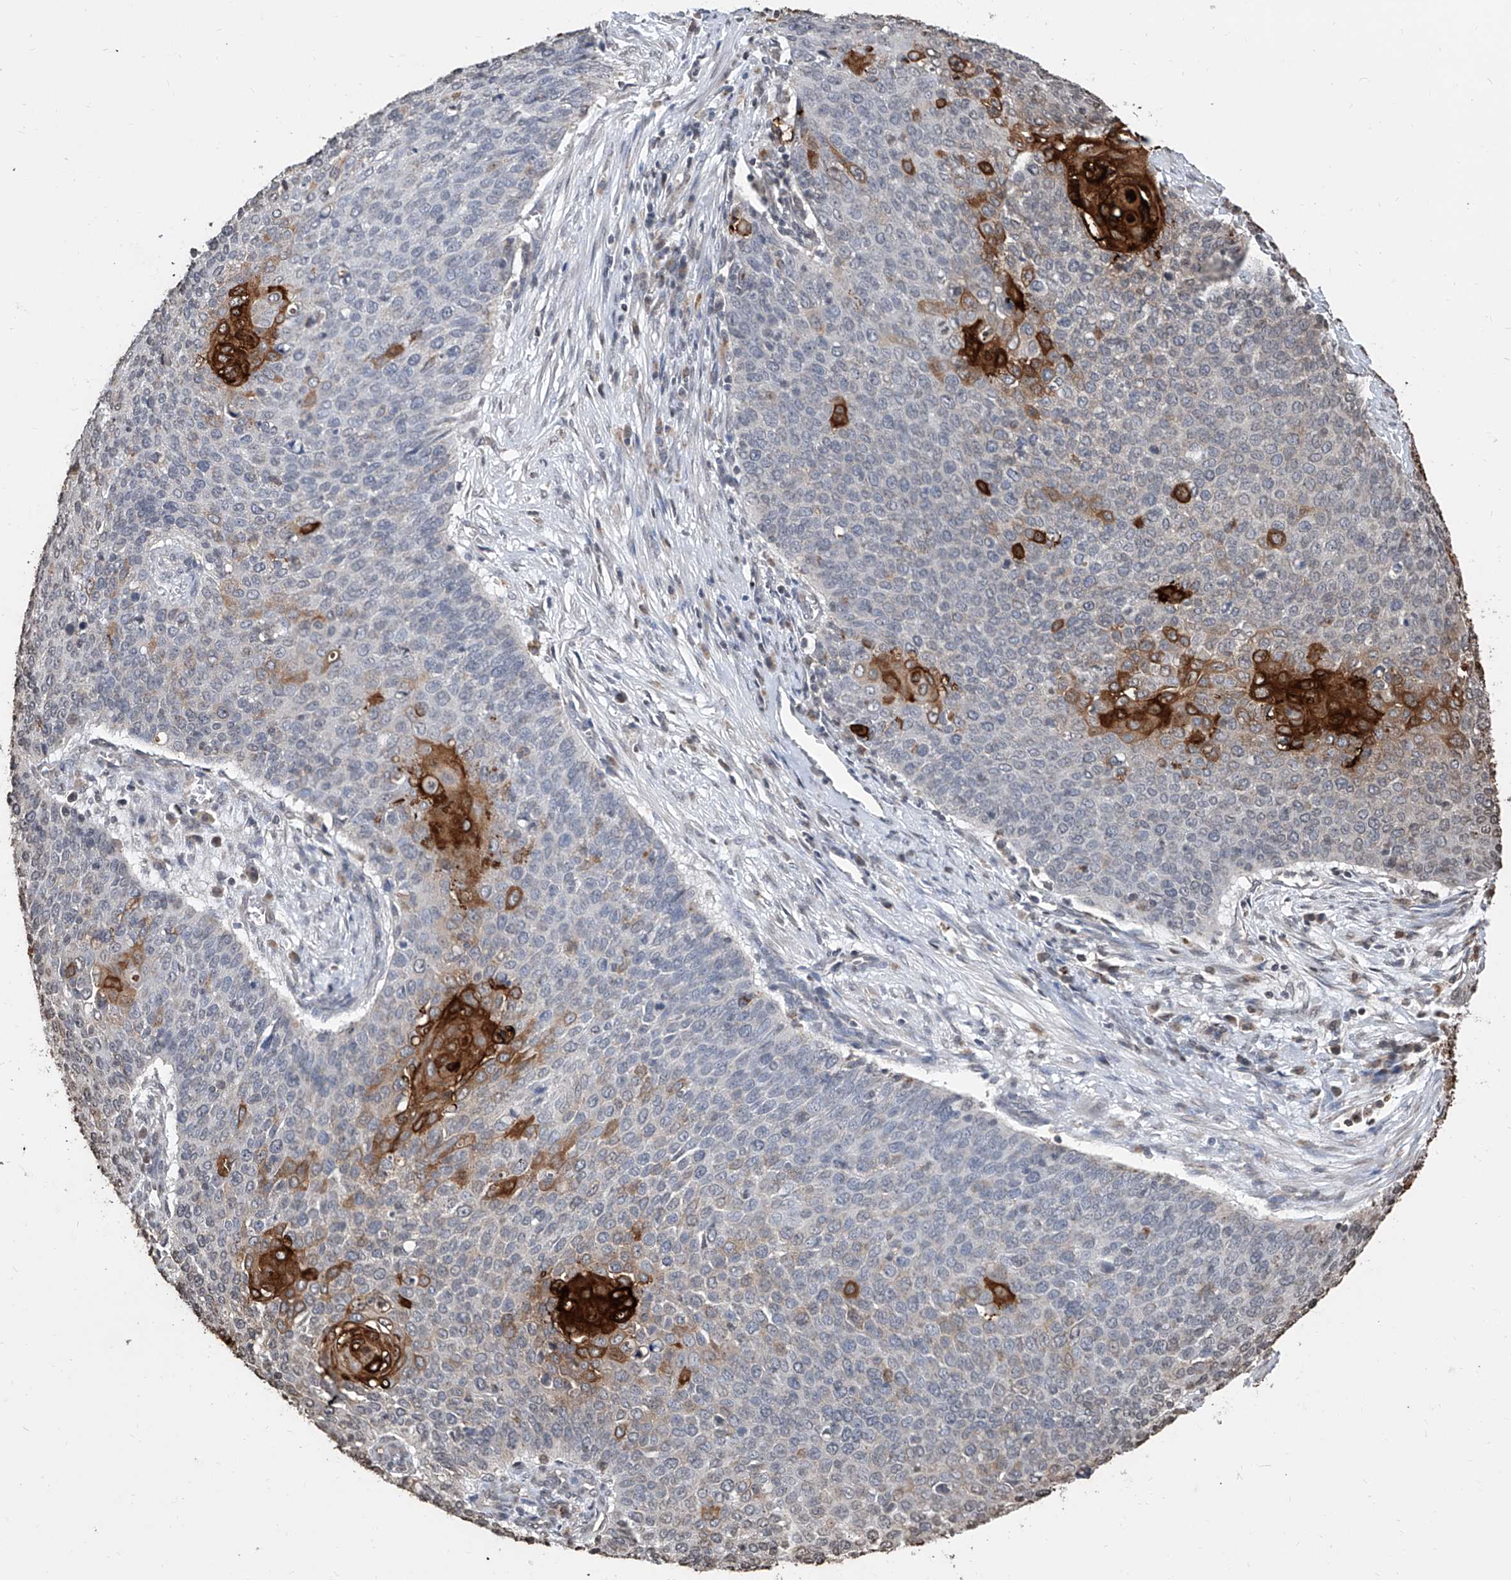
{"staining": {"intensity": "strong", "quantity": "<25%", "location": "cytoplasmic/membranous"}, "tissue": "cervical cancer", "cell_type": "Tumor cells", "image_type": "cancer", "snomed": [{"axis": "morphology", "description": "Squamous cell carcinoma, NOS"}, {"axis": "topography", "description": "Cervix"}], "caption": "Cervical cancer (squamous cell carcinoma) was stained to show a protein in brown. There is medium levels of strong cytoplasmic/membranous expression in approximately <25% of tumor cells.", "gene": "RP9", "patient": {"sex": "female", "age": 39}}